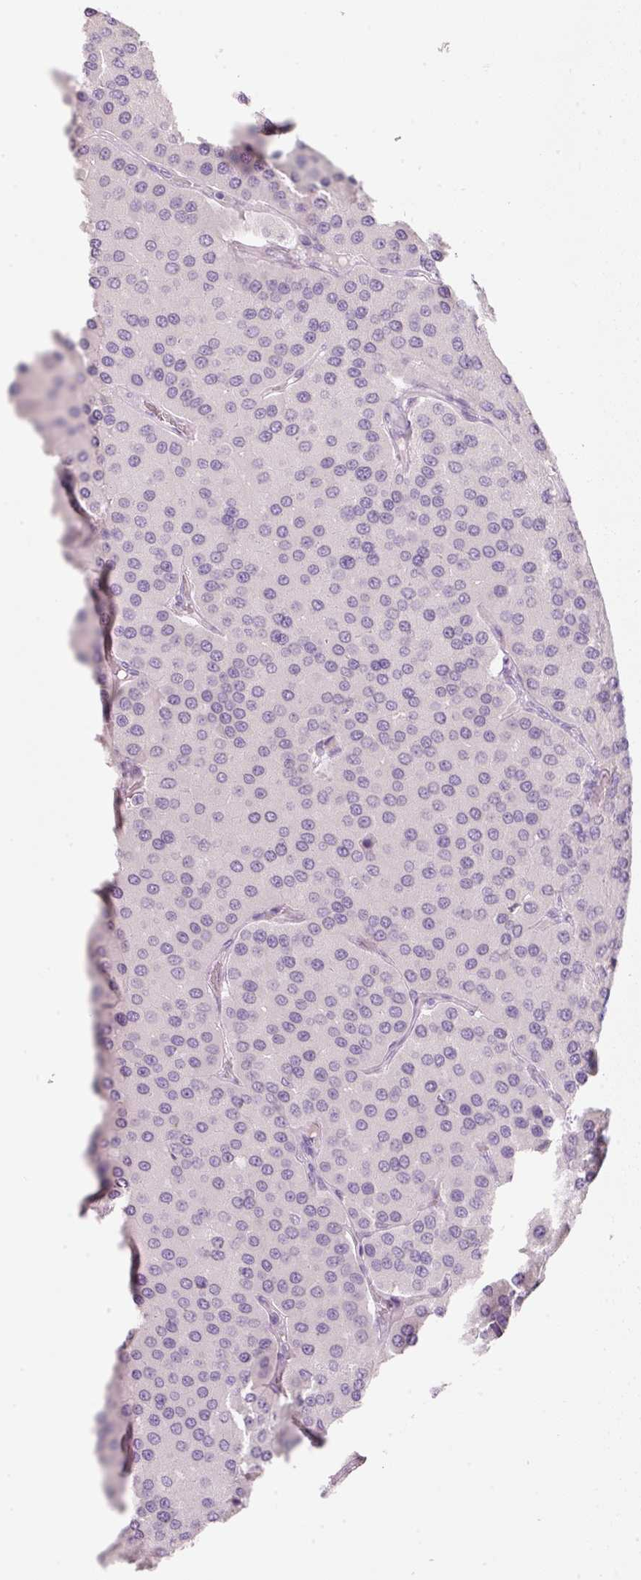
{"staining": {"intensity": "negative", "quantity": "none", "location": "none"}, "tissue": "parathyroid gland", "cell_type": "Glandular cells", "image_type": "normal", "snomed": [{"axis": "morphology", "description": "Normal tissue, NOS"}, {"axis": "morphology", "description": "Adenoma, NOS"}, {"axis": "topography", "description": "Parathyroid gland"}], "caption": "Immunohistochemistry histopathology image of benign parathyroid gland: parathyroid gland stained with DAB shows no significant protein positivity in glandular cells.", "gene": "ENSG00000206549", "patient": {"sex": "female", "age": 86}}